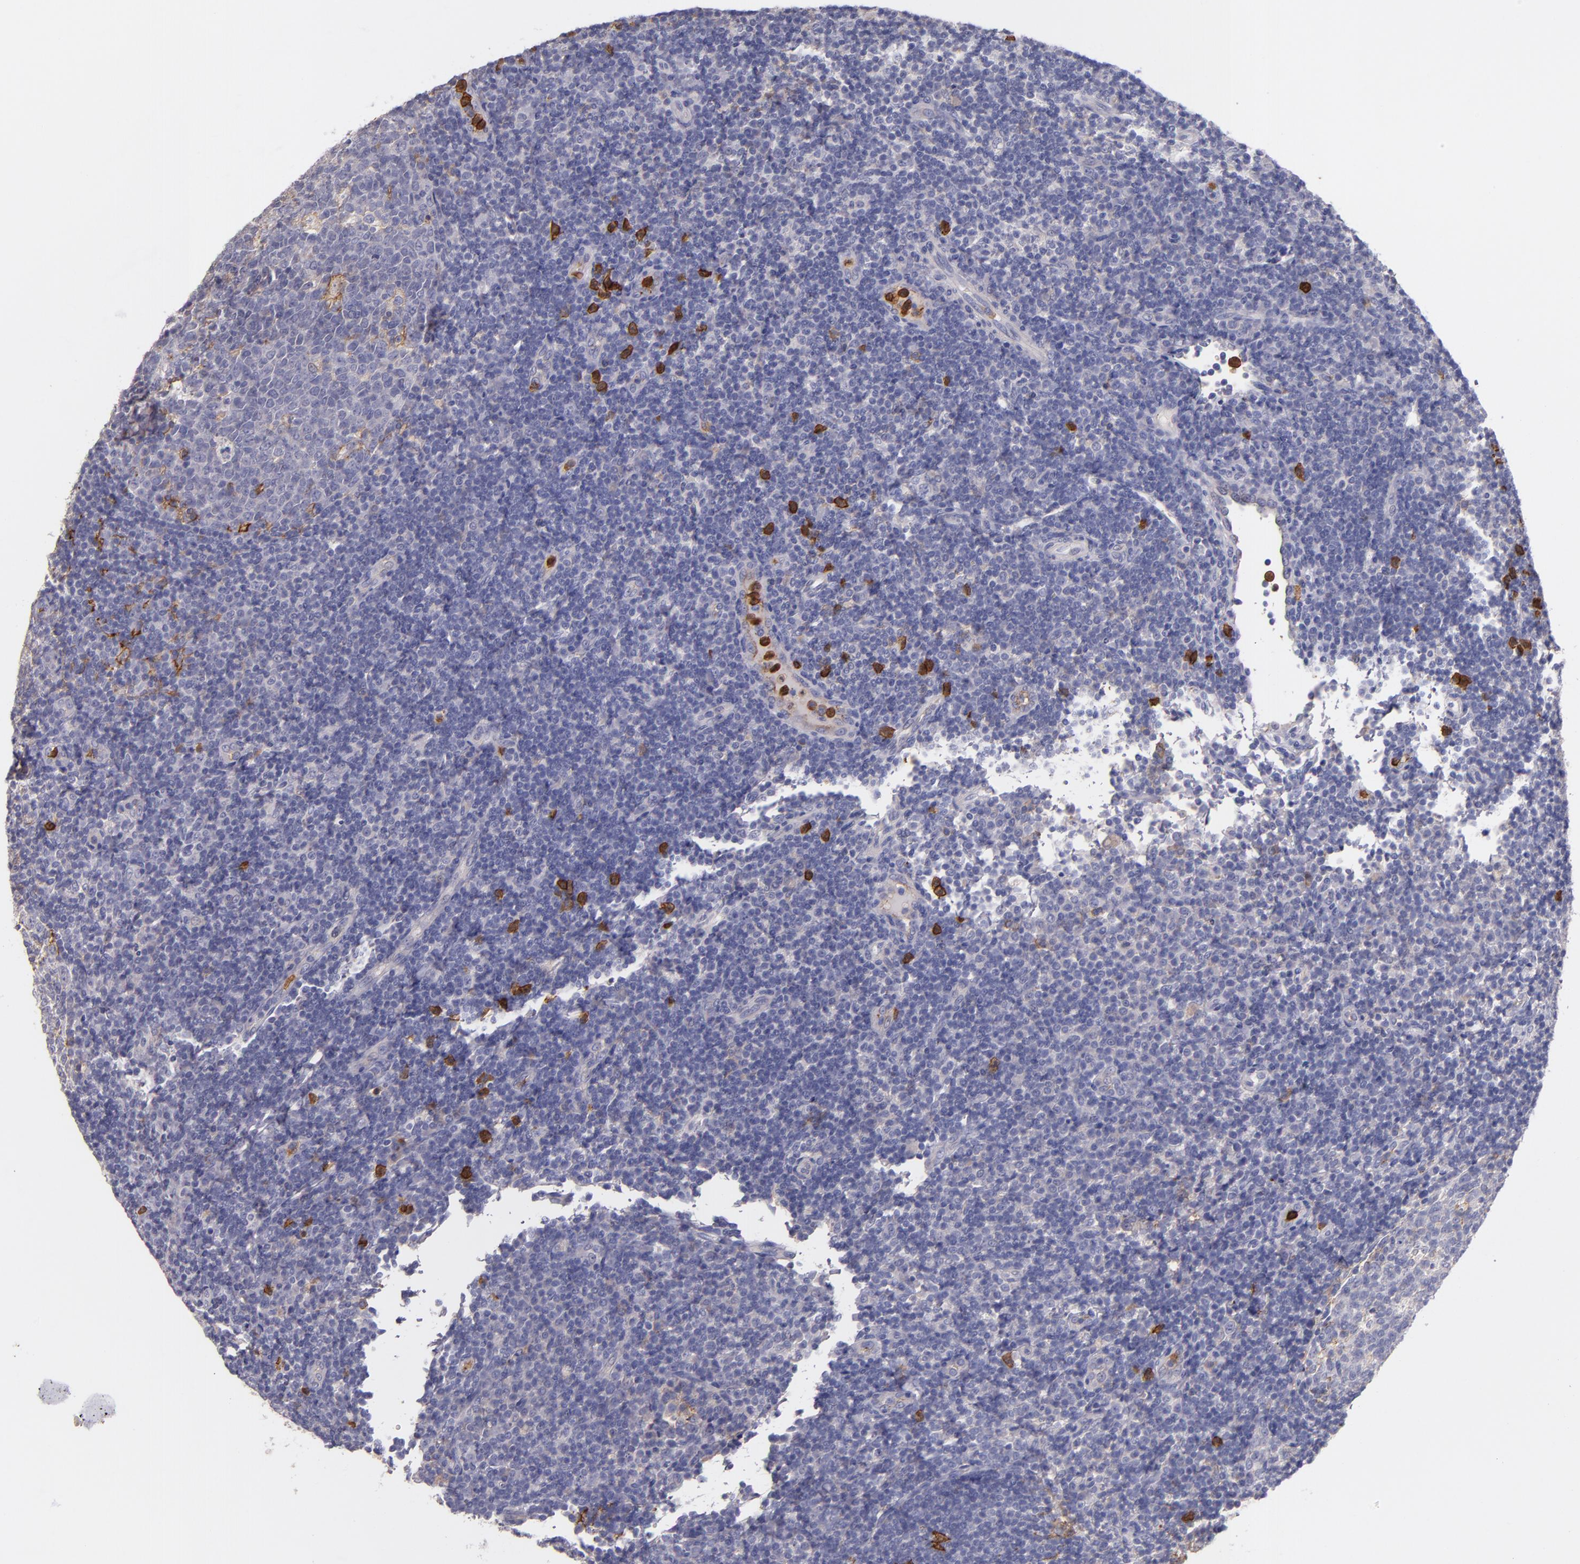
{"staining": {"intensity": "moderate", "quantity": "<25%", "location": "cytoplasmic/membranous"}, "tissue": "tonsil", "cell_type": "Germinal center cells", "image_type": "normal", "snomed": [{"axis": "morphology", "description": "Normal tissue, NOS"}, {"axis": "topography", "description": "Tonsil"}], "caption": "Protein analysis of unremarkable tonsil displays moderate cytoplasmic/membranous expression in approximately <25% of germinal center cells. (Stains: DAB in brown, nuclei in blue, Microscopy: brightfield microscopy at high magnification).", "gene": "C5AR1", "patient": {"sex": "female", "age": 40}}